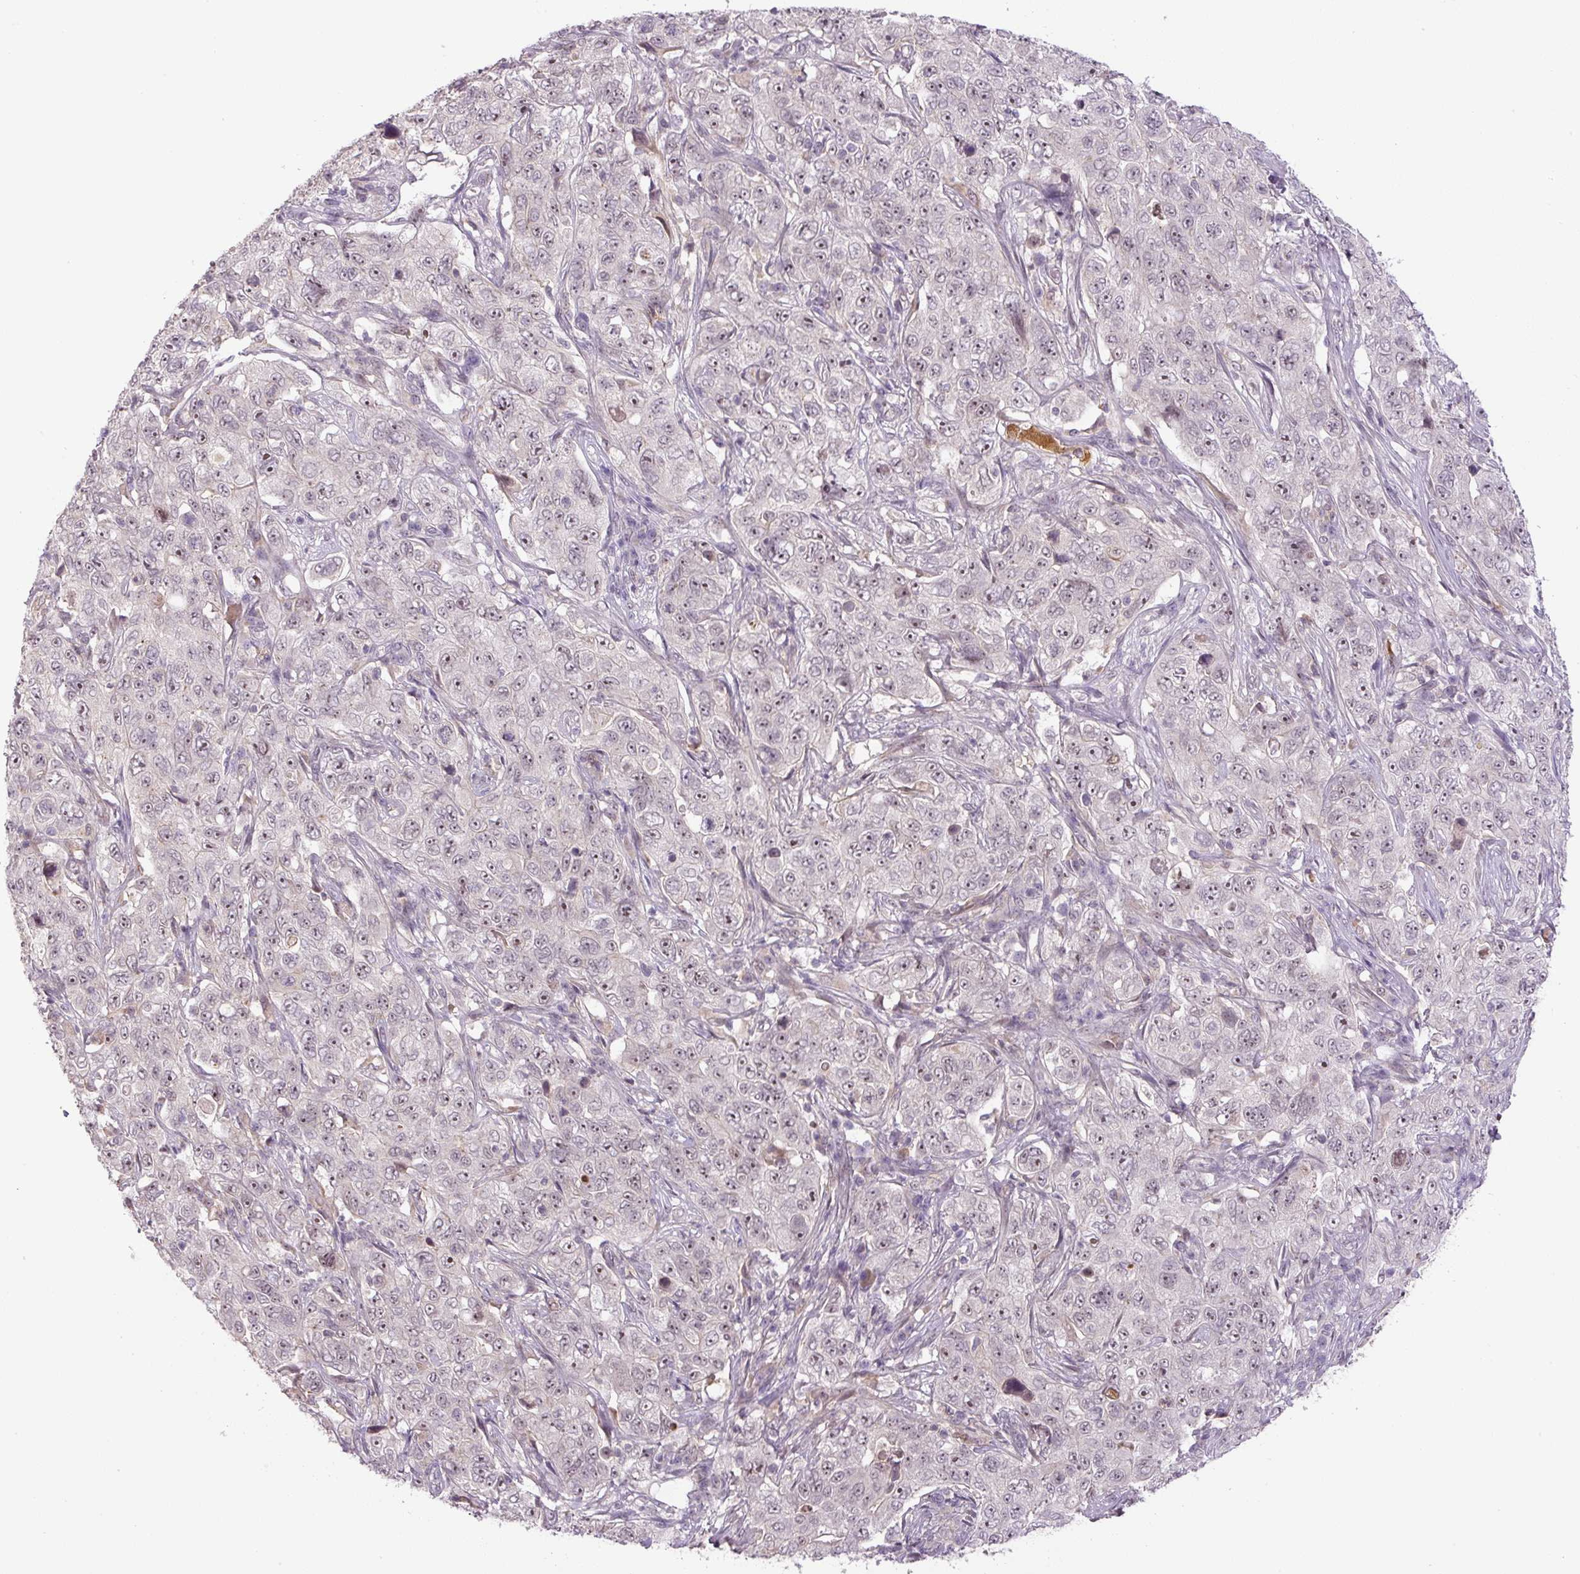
{"staining": {"intensity": "weak", "quantity": ">75%", "location": "nuclear"}, "tissue": "pancreatic cancer", "cell_type": "Tumor cells", "image_type": "cancer", "snomed": [{"axis": "morphology", "description": "Adenocarcinoma, NOS"}, {"axis": "topography", "description": "Pancreas"}], "caption": "There is low levels of weak nuclear staining in tumor cells of pancreatic cancer (adenocarcinoma), as demonstrated by immunohistochemical staining (brown color).", "gene": "SGF29", "patient": {"sex": "male", "age": 68}}